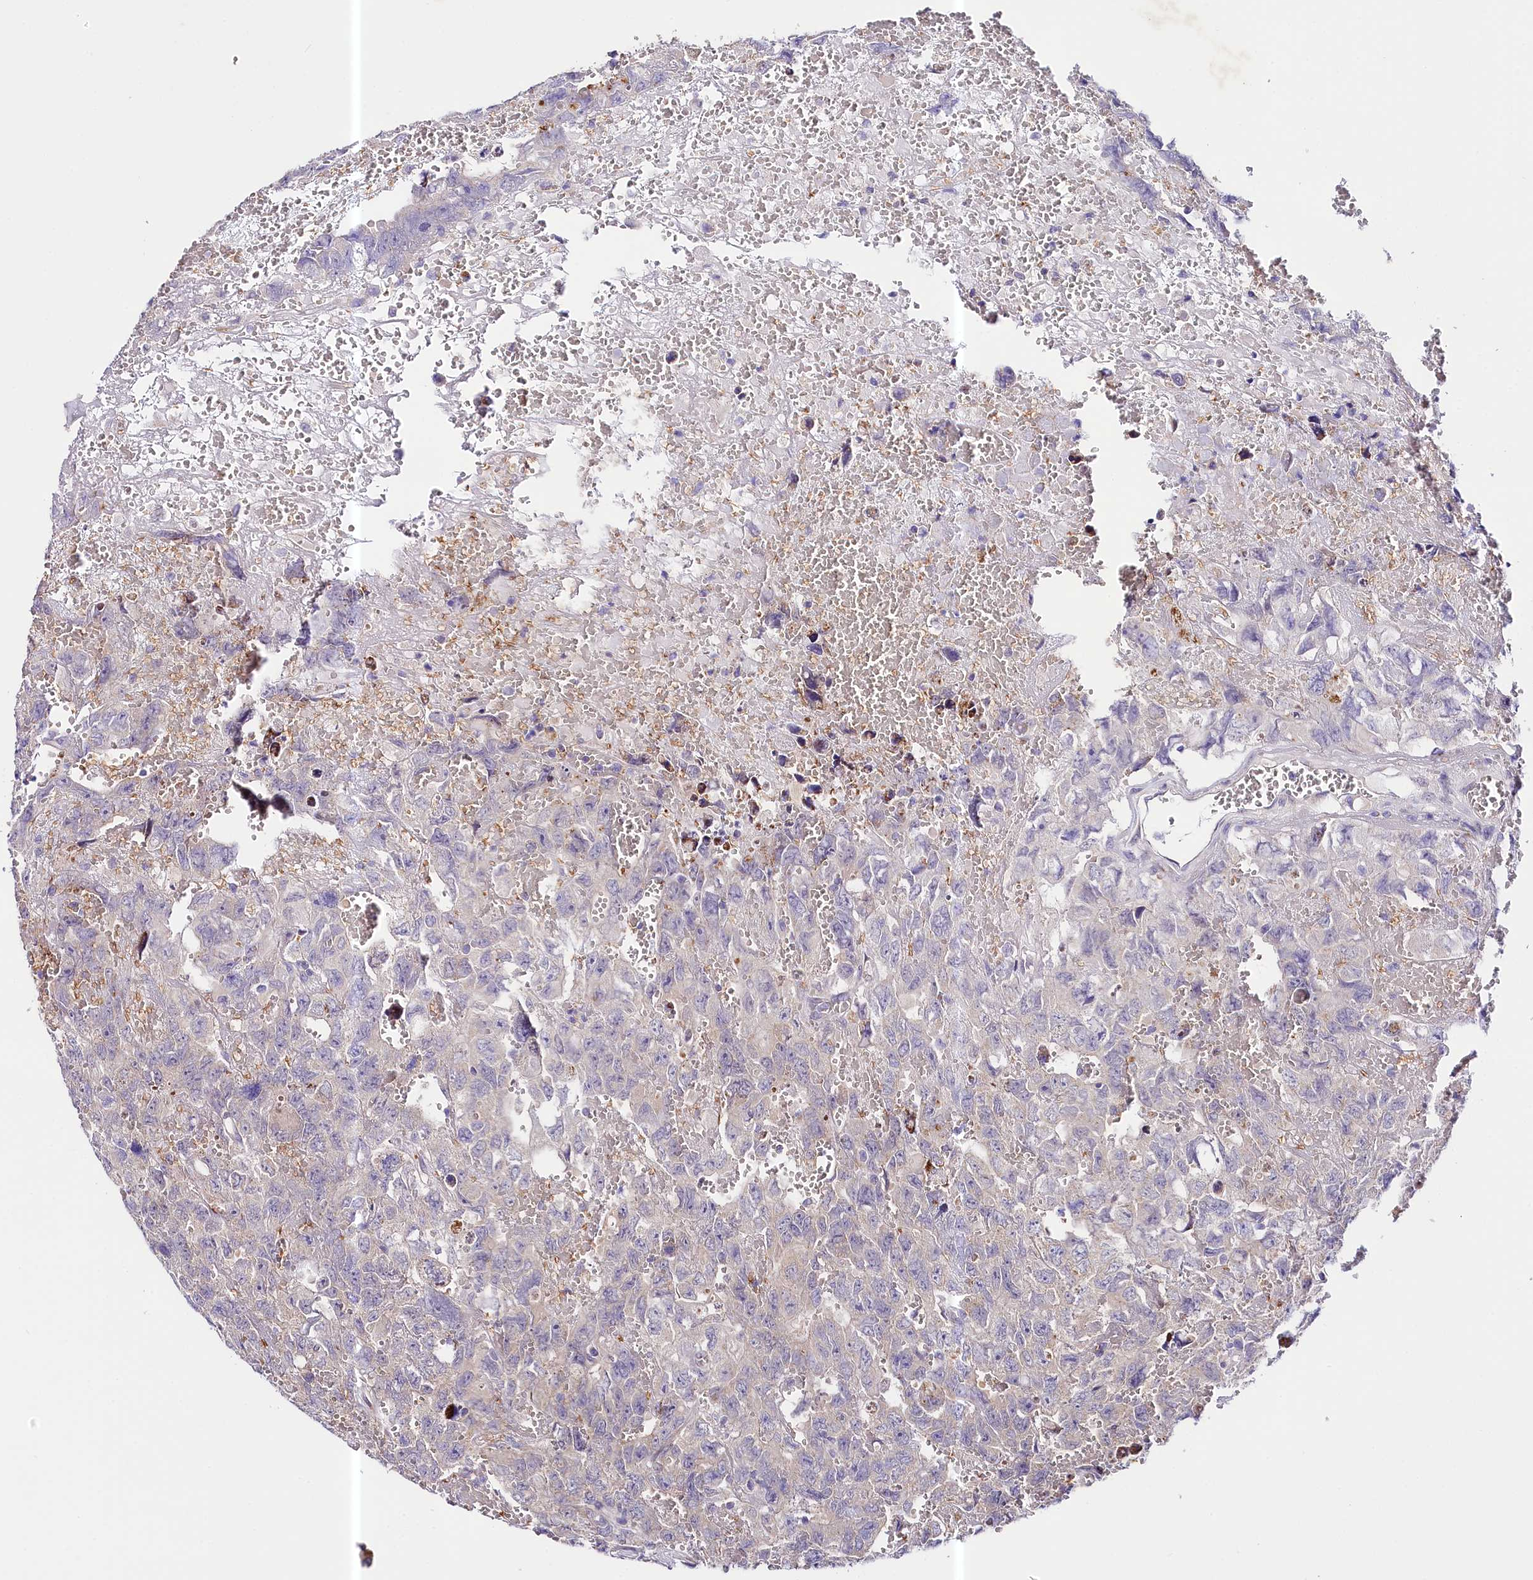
{"staining": {"intensity": "negative", "quantity": "none", "location": "none"}, "tissue": "testis cancer", "cell_type": "Tumor cells", "image_type": "cancer", "snomed": [{"axis": "morphology", "description": "Carcinoma, Embryonal, NOS"}, {"axis": "topography", "description": "Testis"}], "caption": "High power microscopy micrograph of an immunohistochemistry image of embryonal carcinoma (testis), revealing no significant staining in tumor cells.", "gene": "CEP295", "patient": {"sex": "male", "age": 45}}